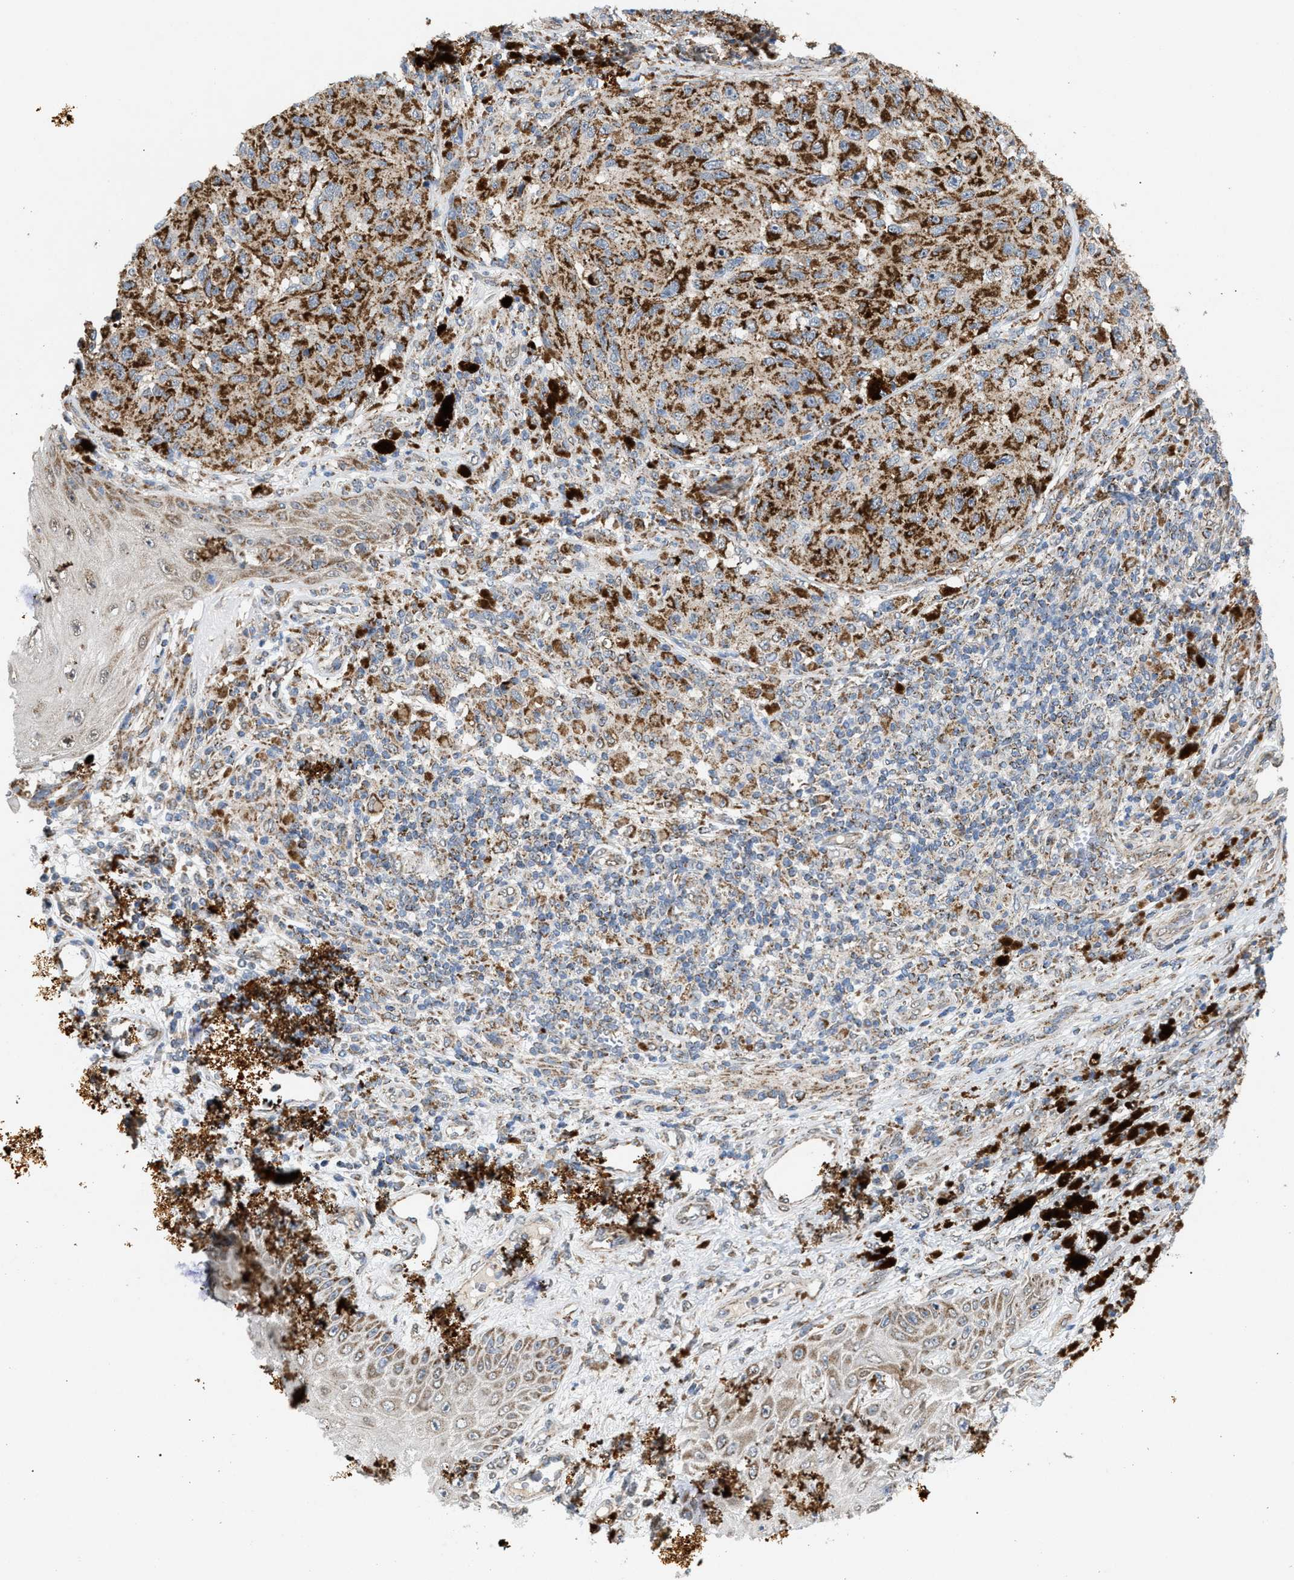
{"staining": {"intensity": "moderate", "quantity": ">75%", "location": "cytoplasmic/membranous"}, "tissue": "melanoma", "cell_type": "Tumor cells", "image_type": "cancer", "snomed": [{"axis": "morphology", "description": "Malignant melanoma, NOS"}, {"axis": "topography", "description": "Skin"}], "caption": "Immunohistochemistry (DAB (3,3'-diaminobenzidine)) staining of human melanoma demonstrates moderate cytoplasmic/membranous protein expression in about >75% of tumor cells.", "gene": "TACO1", "patient": {"sex": "female", "age": 73}}